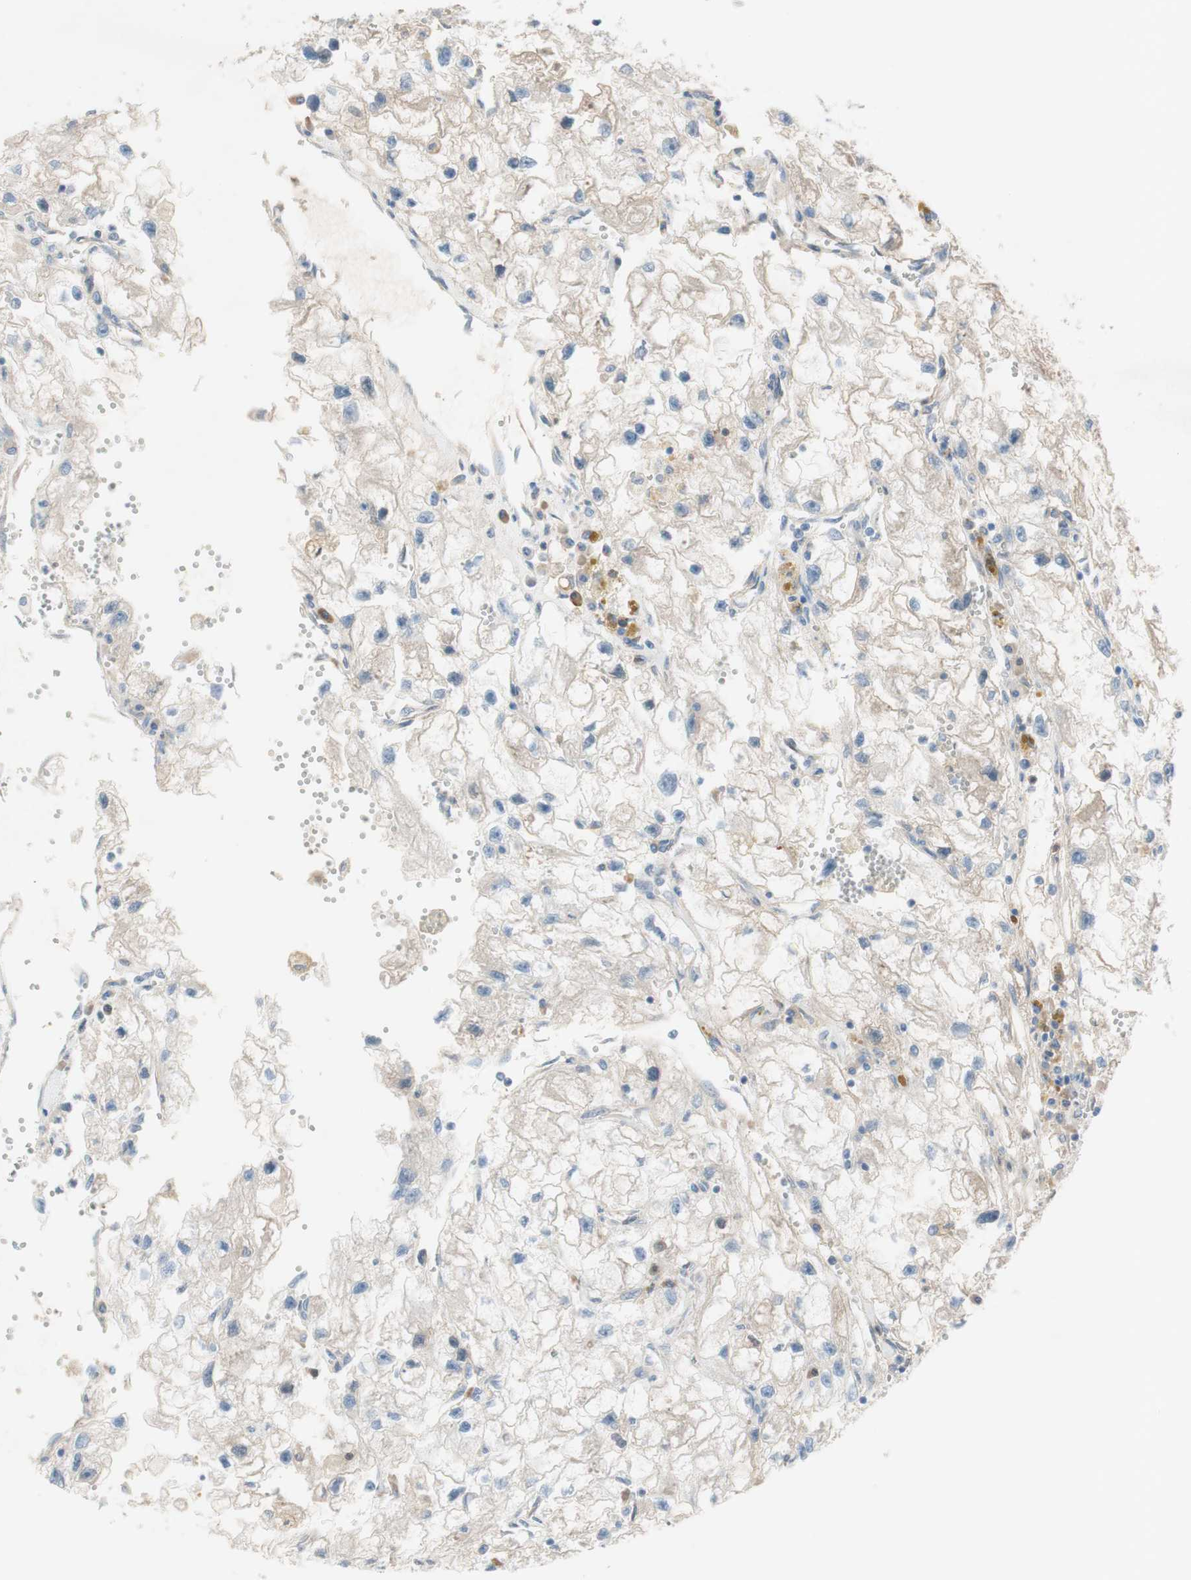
{"staining": {"intensity": "weak", "quantity": "<25%", "location": "cytoplasmic/membranous"}, "tissue": "renal cancer", "cell_type": "Tumor cells", "image_type": "cancer", "snomed": [{"axis": "morphology", "description": "Adenocarcinoma, NOS"}, {"axis": "topography", "description": "Kidney"}], "caption": "There is no significant expression in tumor cells of renal cancer.", "gene": "FDFT1", "patient": {"sex": "female", "age": 70}}